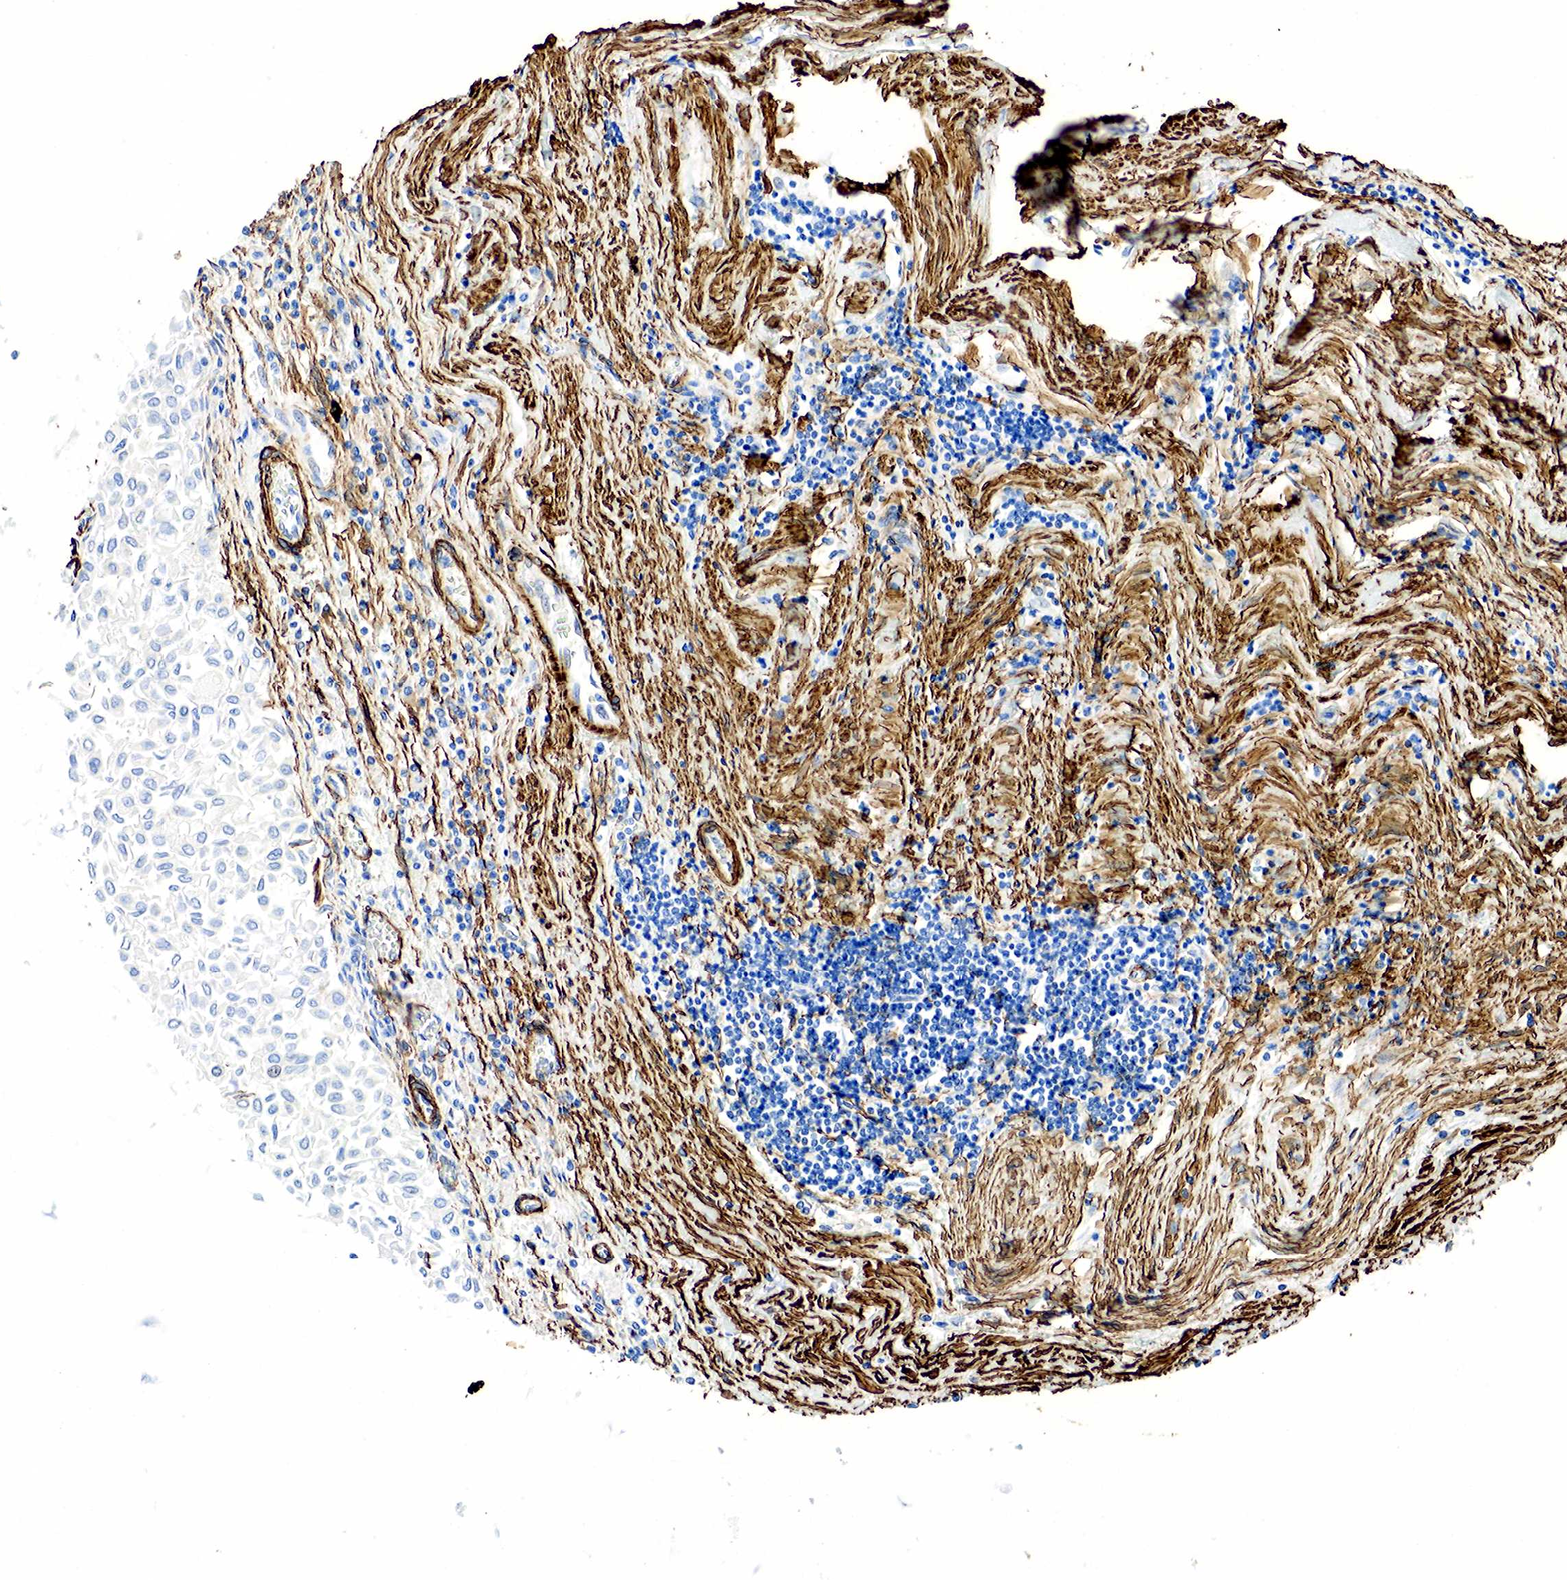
{"staining": {"intensity": "negative", "quantity": "none", "location": "none"}, "tissue": "urothelial cancer", "cell_type": "Tumor cells", "image_type": "cancer", "snomed": [{"axis": "morphology", "description": "Urothelial carcinoma, Low grade"}, {"axis": "topography", "description": "Urinary bladder"}], "caption": "Tumor cells show no significant expression in urothelial carcinoma (low-grade).", "gene": "ACTA1", "patient": {"sex": "male", "age": 64}}